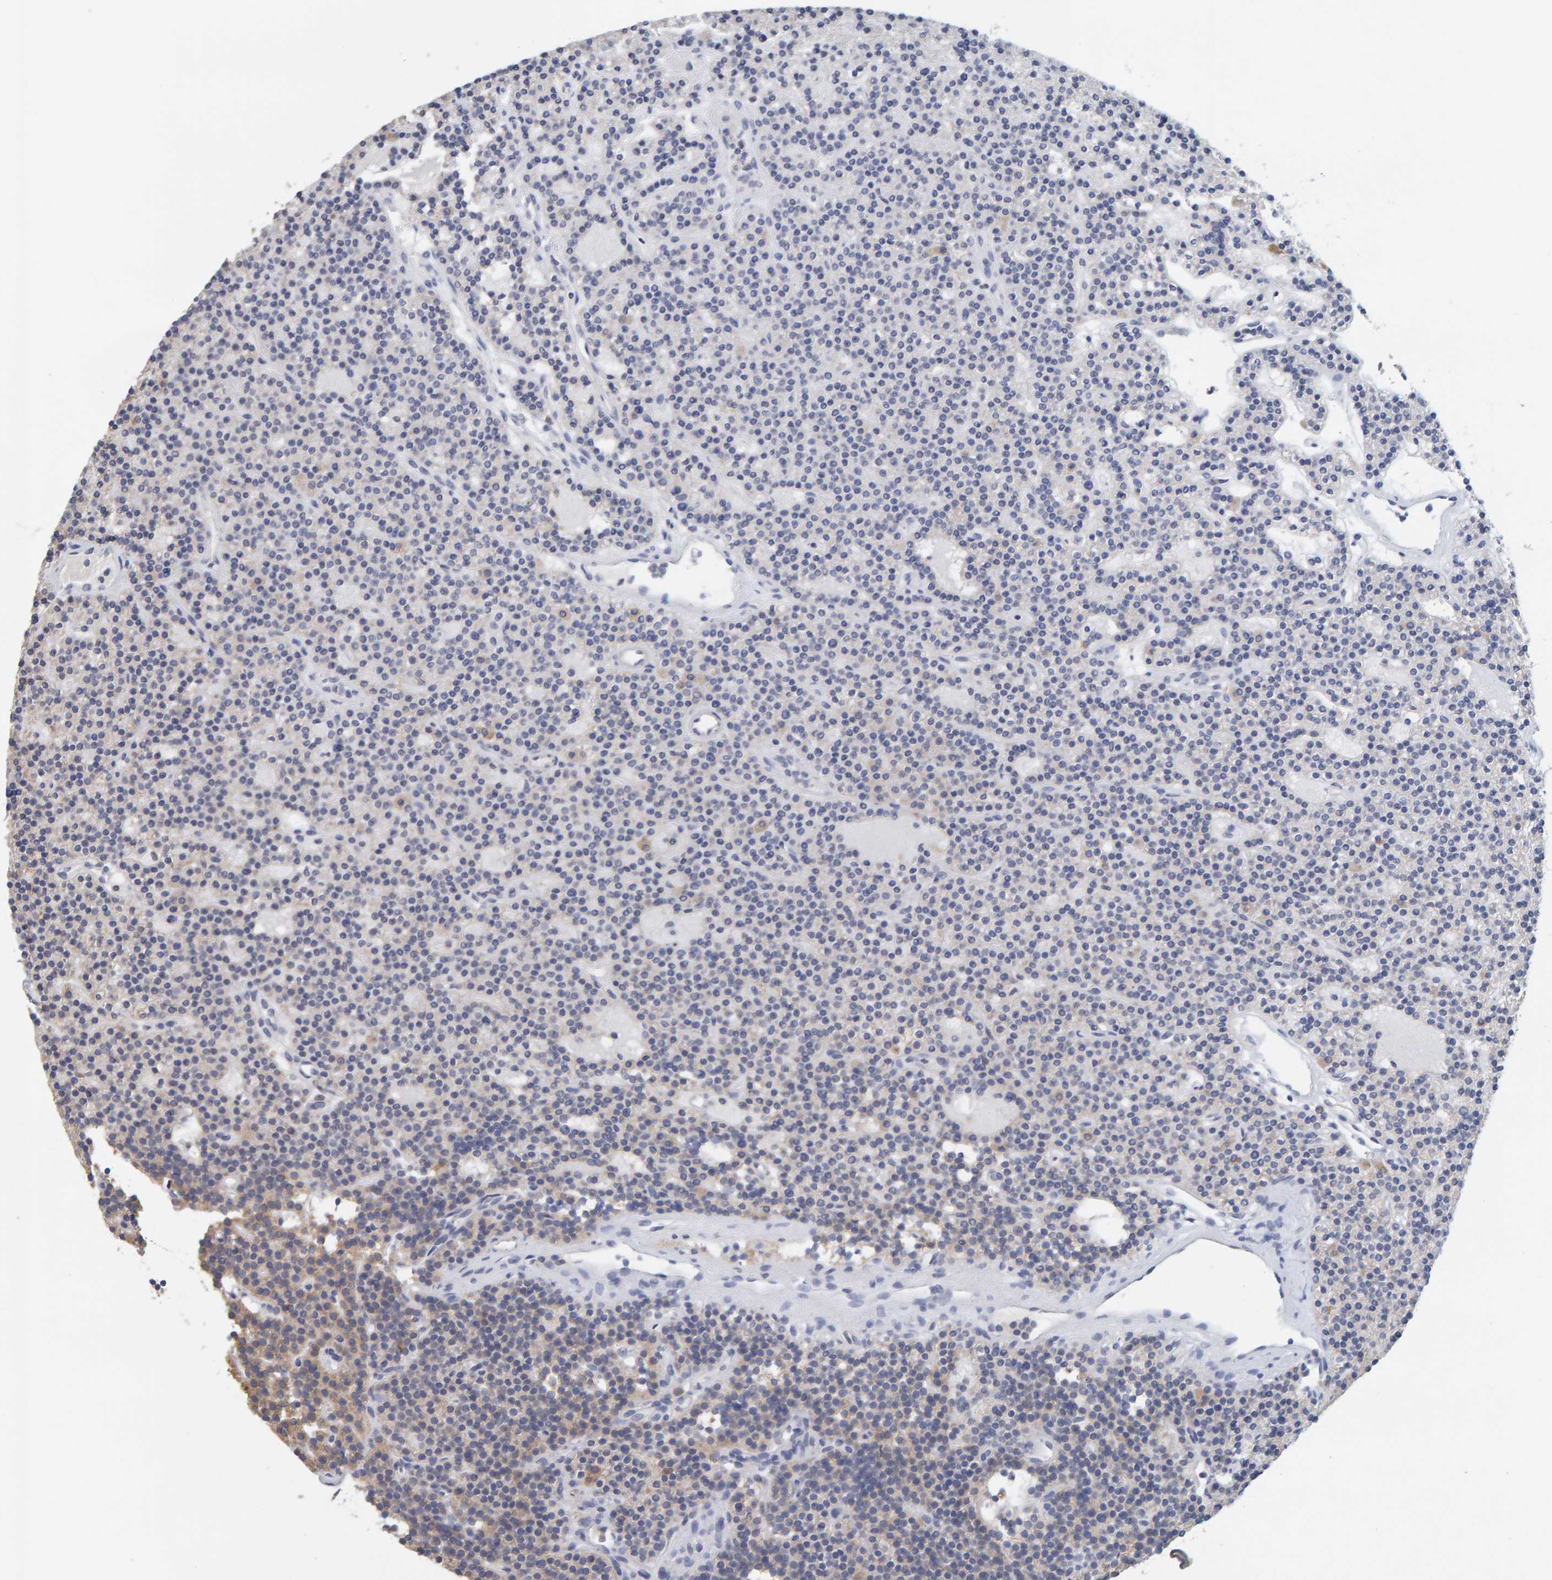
{"staining": {"intensity": "weak", "quantity": "<25%", "location": "cytoplasmic/membranous"}, "tissue": "parathyroid gland", "cell_type": "Glandular cells", "image_type": "normal", "snomed": [{"axis": "morphology", "description": "Normal tissue, NOS"}, {"axis": "topography", "description": "Parathyroid gland"}], "caption": "The image exhibits no staining of glandular cells in normal parathyroid gland.", "gene": "SGPL1", "patient": {"sex": "male", "age": 75}}